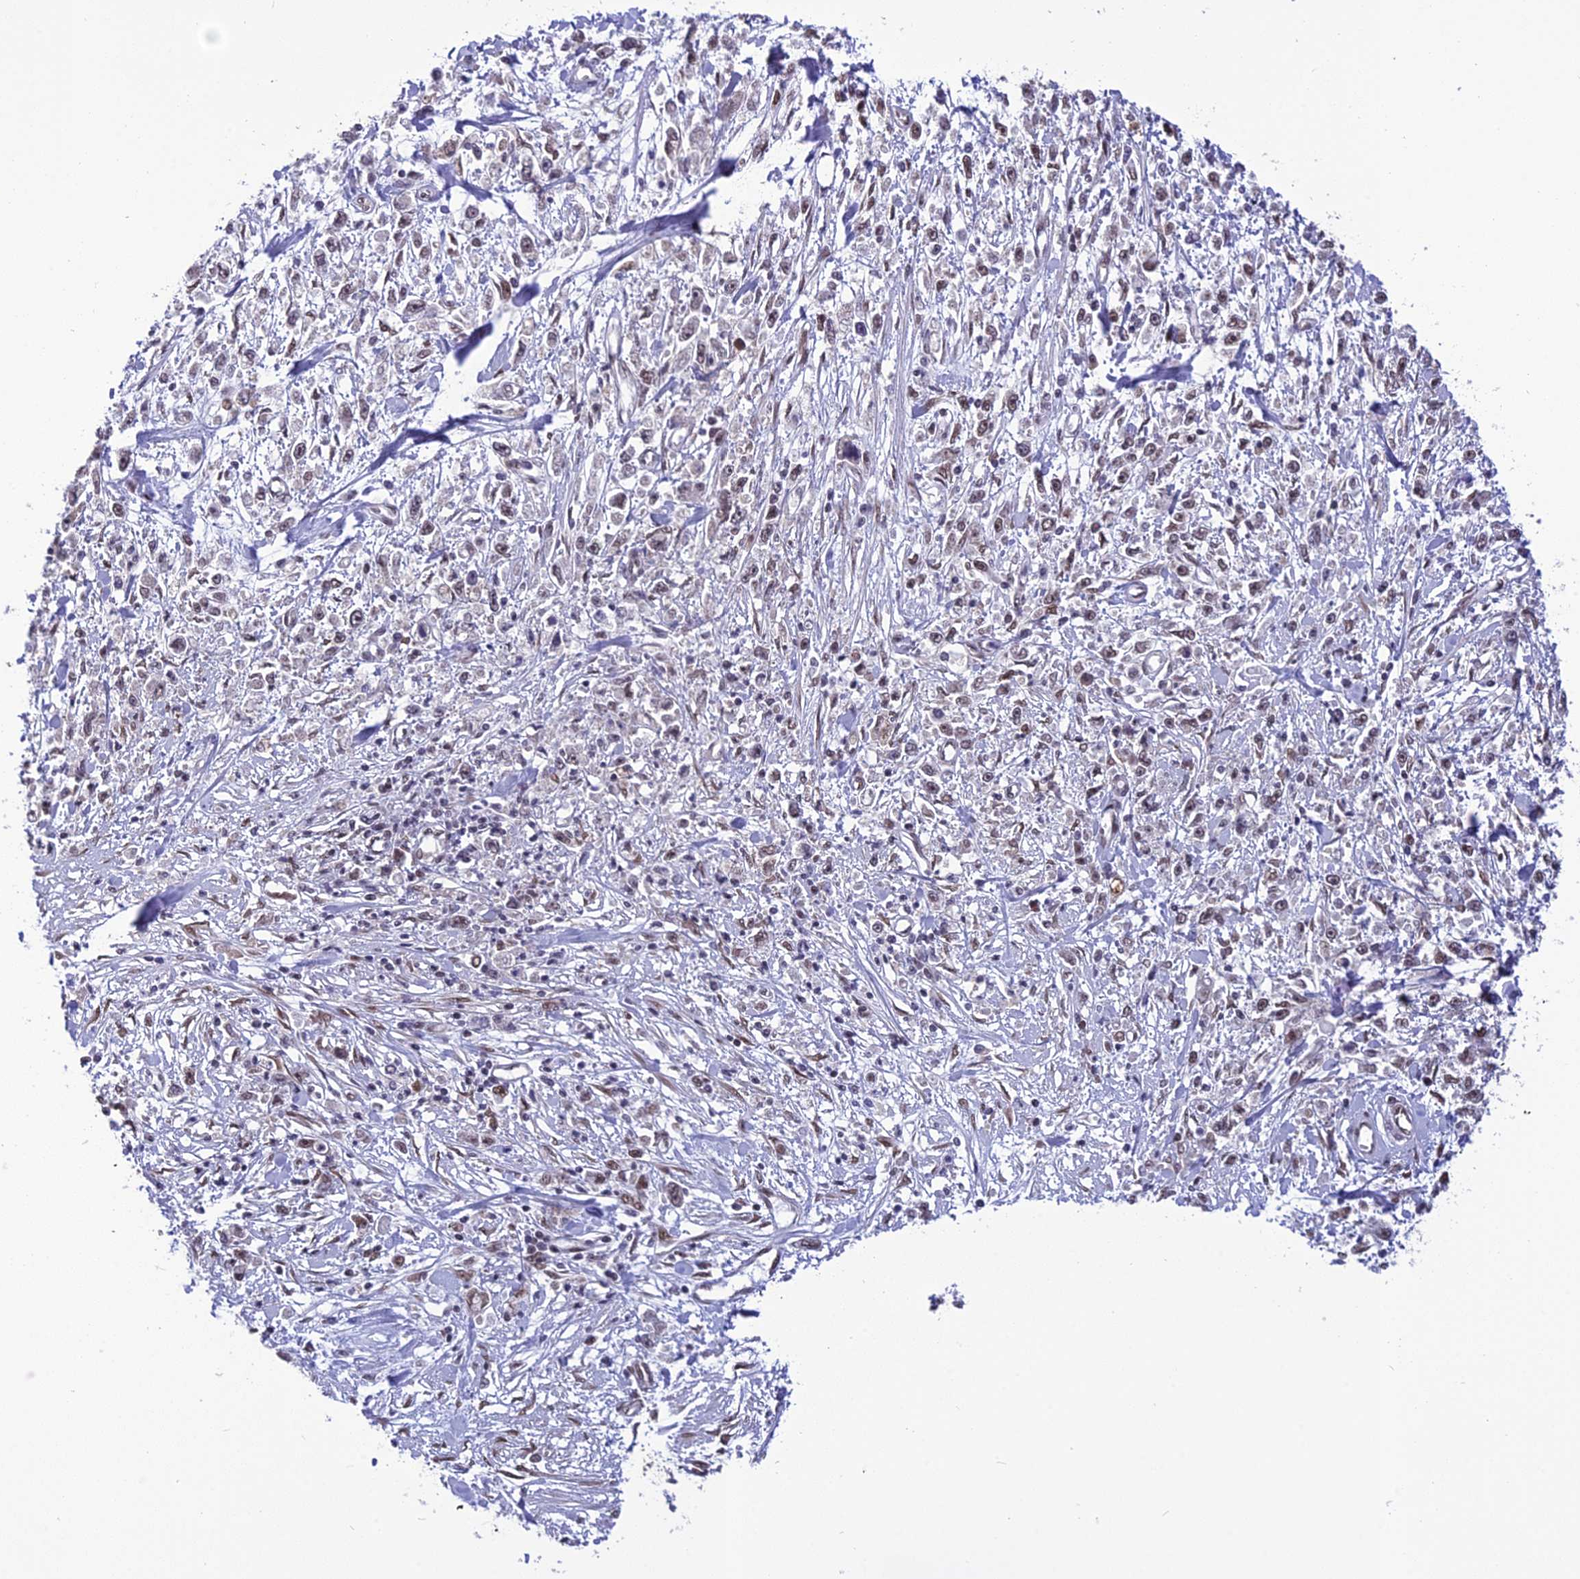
{"staining": {"intensity": "weak", "quantity": ">75%", "location": "nuclear"}, "tissue": "stomach cancer", "cell_type": "Tumor cells", "image_type": "cancer", "snomed": [{"axis": "morphology", "description": "Adenocarcinoma, NOS"}, {"axis": "topography", "description": "Stomach"}], "caption": "Brown immunohistochemical staining in stomach adenocarcinoma demonstrates weak nuclear expression in approximately >75% of tumor cells.", "gene": "RTRAF", "patient": {"sex": "female", "age": 59}}